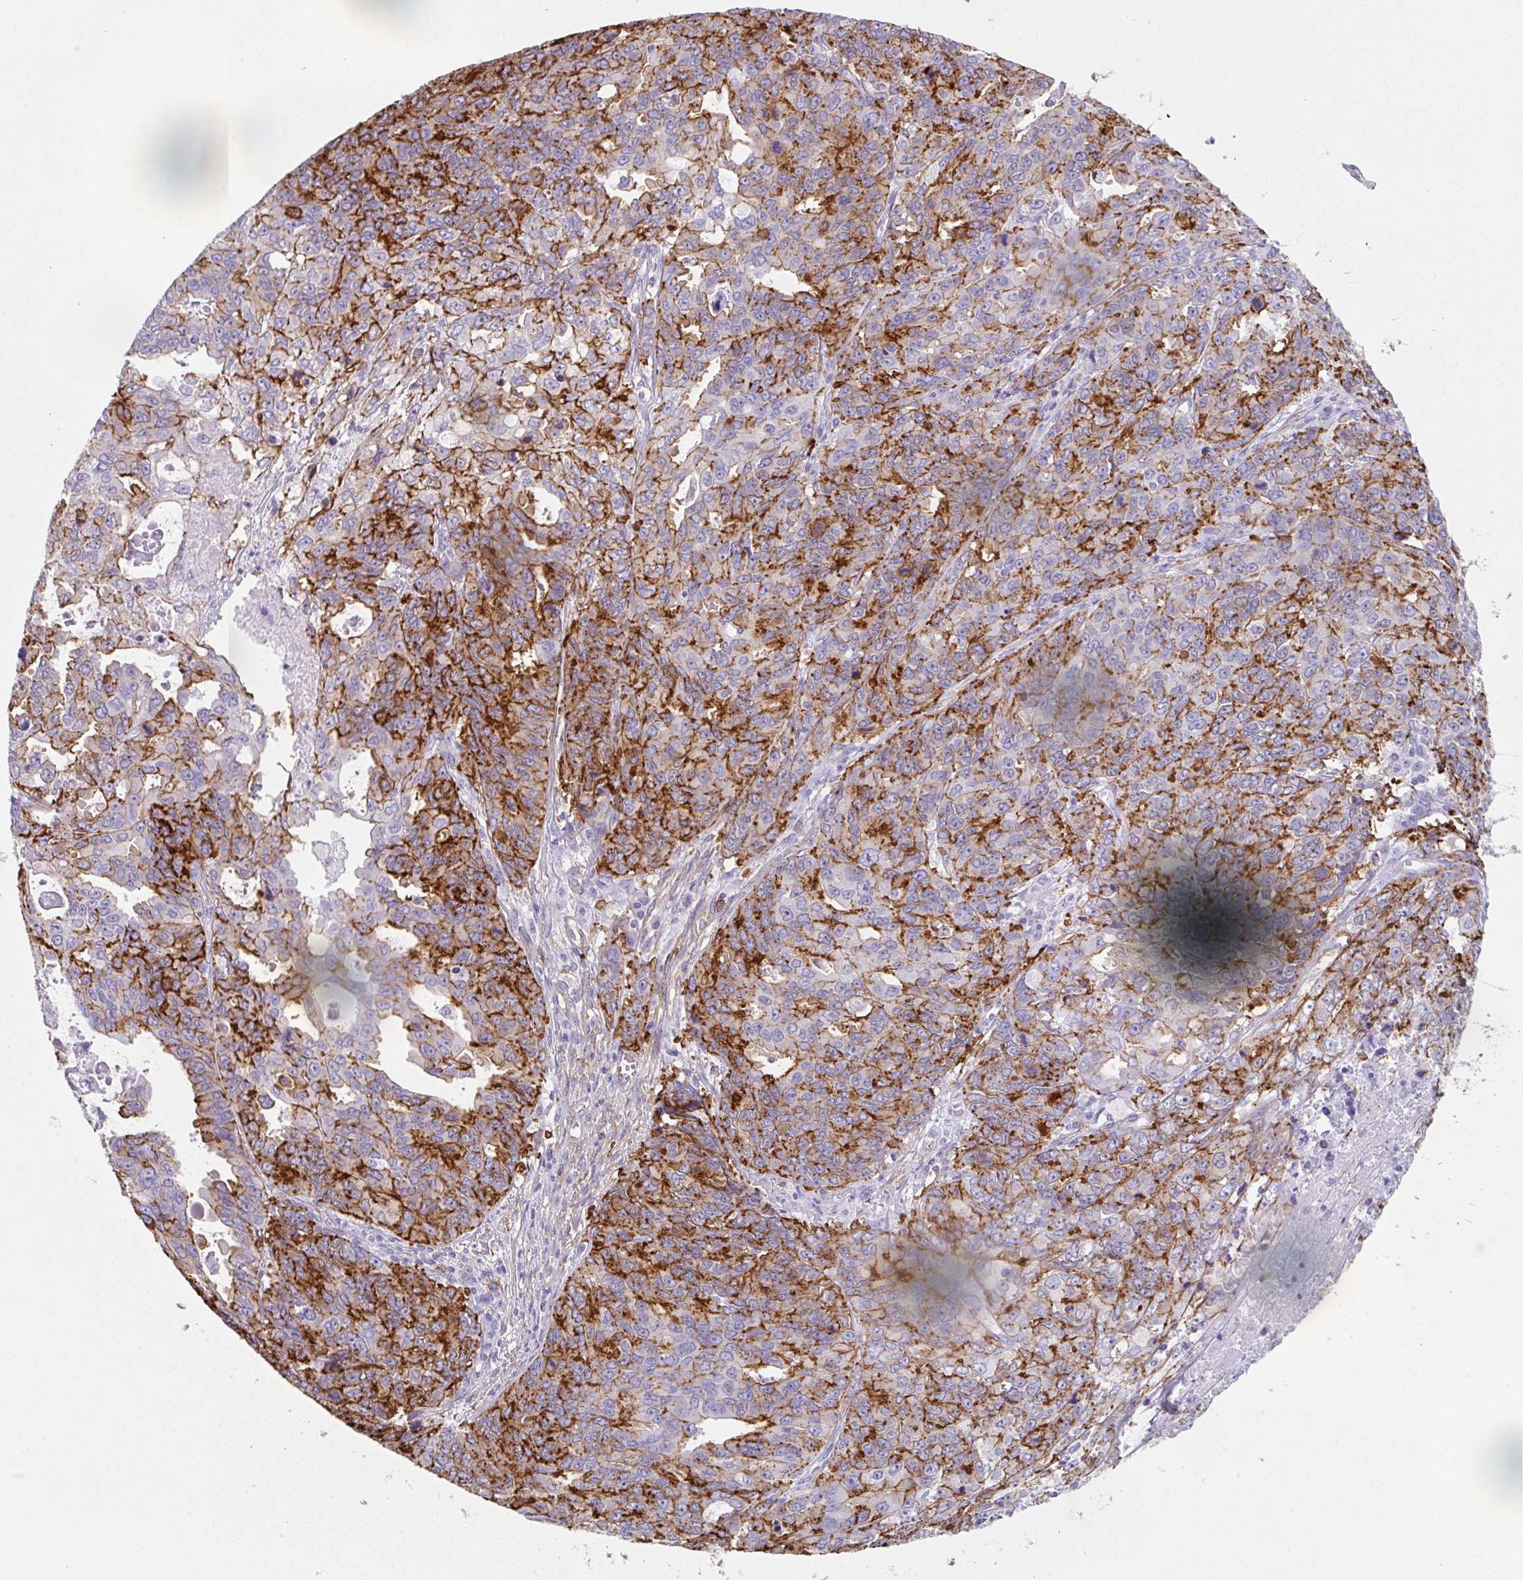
{"staining": {"intensity": "strong", "quantity": "25%-75%", "location": "cytoplasmic/membranous"}, "tissue": "endometrial cancer", "cell_type": "Tumor cells", "image_type": "cancer", "snomed": [{"axis": "morphology", "description": "Adenocarcinoma, NOS"}, {"axis": "topography", "description": "Uterus"}], "caption": "Brown immunohistochemical staining in adenocarcinoma (endometrial) displays strong cytoplasmic/membranous staining in approximately 25%-75% of tumor cells.", "gene": "DBN1", "patient": {"sex": "female", "age": 79}}